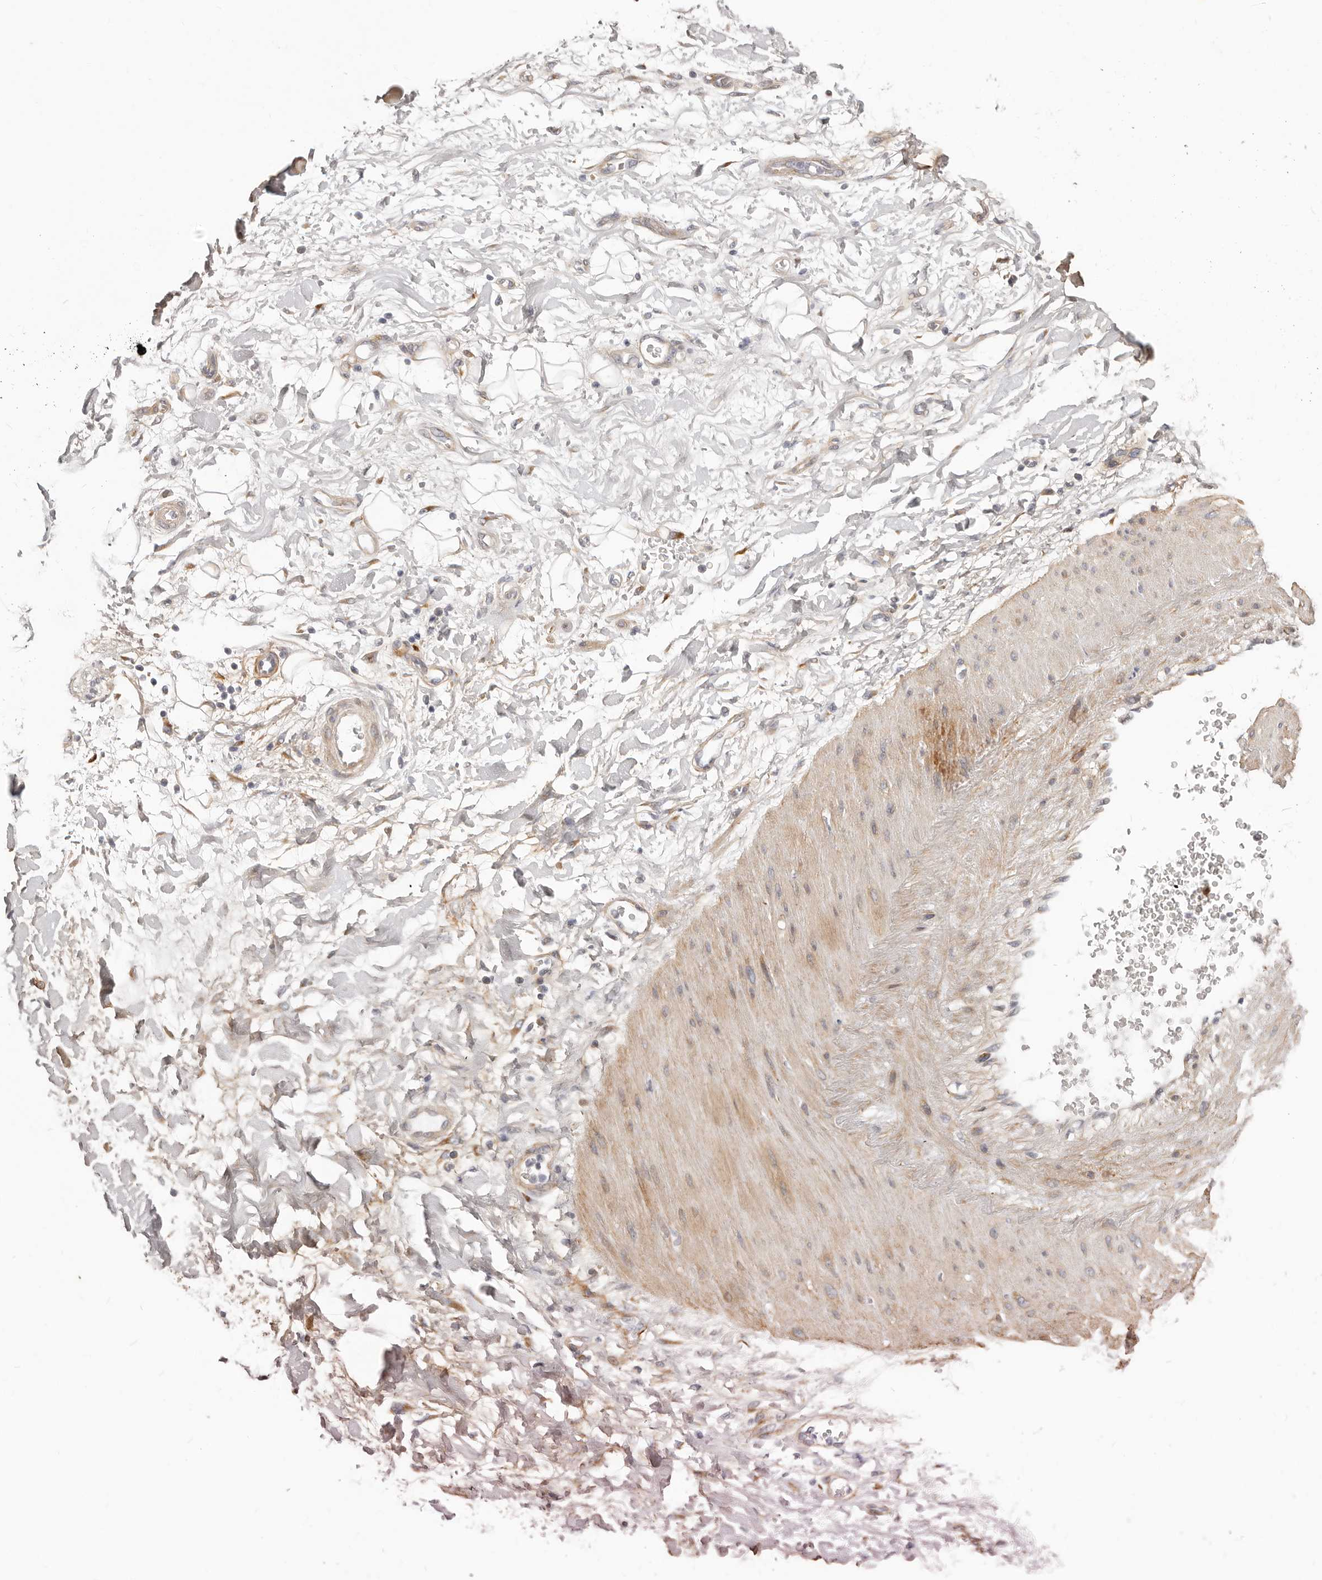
{"staining": {"intensity": "moderate", "quantity": ">75%", "location": "cytoplasmic/membranous"}, "tissue": "adipose tissue", "cell_type": "Adipocytes", "image_type": "normal", "snomed": [{"axis": "morphology", "description": "Normal tissue, NOS"}, {"axis": "morphology", "description": "Adenocarcinoma, NOS"}, {"axis": "topography", "description": "Pancreas"}, {"axis": "topography", "description": "Peripheral nerve tissue"}], "caption": "Benign adipose tissue was stained to show a protein in brown. There is medium levels of moderate cytoplasmic/membranous positivity in about >75% of adipocytes. The staining is performed using DAB brown chromogen to label protein expression. The nuclei are counter-stained blue using hematoxylin.", "gene": "MRPS10", "patient": {"sex": "male", "age": 59}}